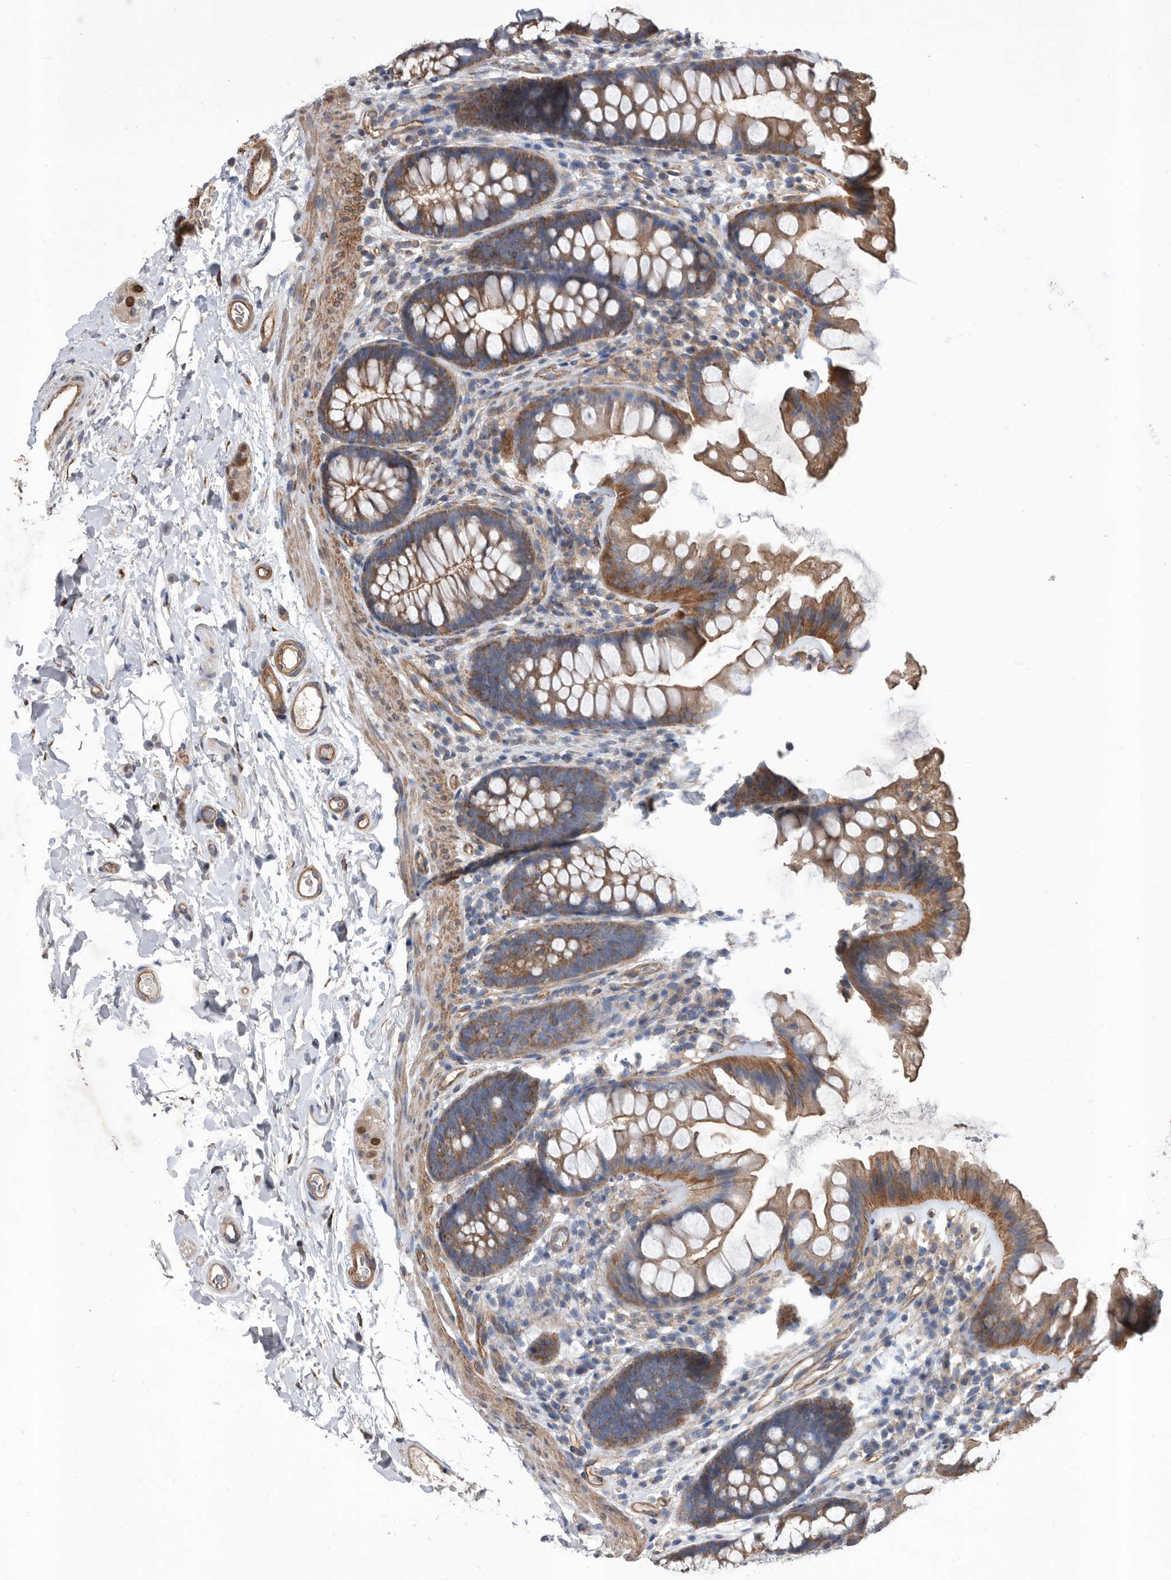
{"staining": {"intensity": "moderate", "quantity": ">75%", "location": "cytoplasmic/membranous"}, "tissue": "colon", "cell_type": "Endothelial cells", "image_type": "normal", "snomed": [{"axis": "morphology", "description": "Normal tissue, NOS"}, {"axis": "topography", "description": "Colon"}], "caption": "Moderate cytoplasmic/membranous positivity for a protein is present in approximately >75% of endothelial cells of normal colon using immunohistochemistry.", "gene": "ATP13A3", "patient": {"sex": "female", "age": 62}}